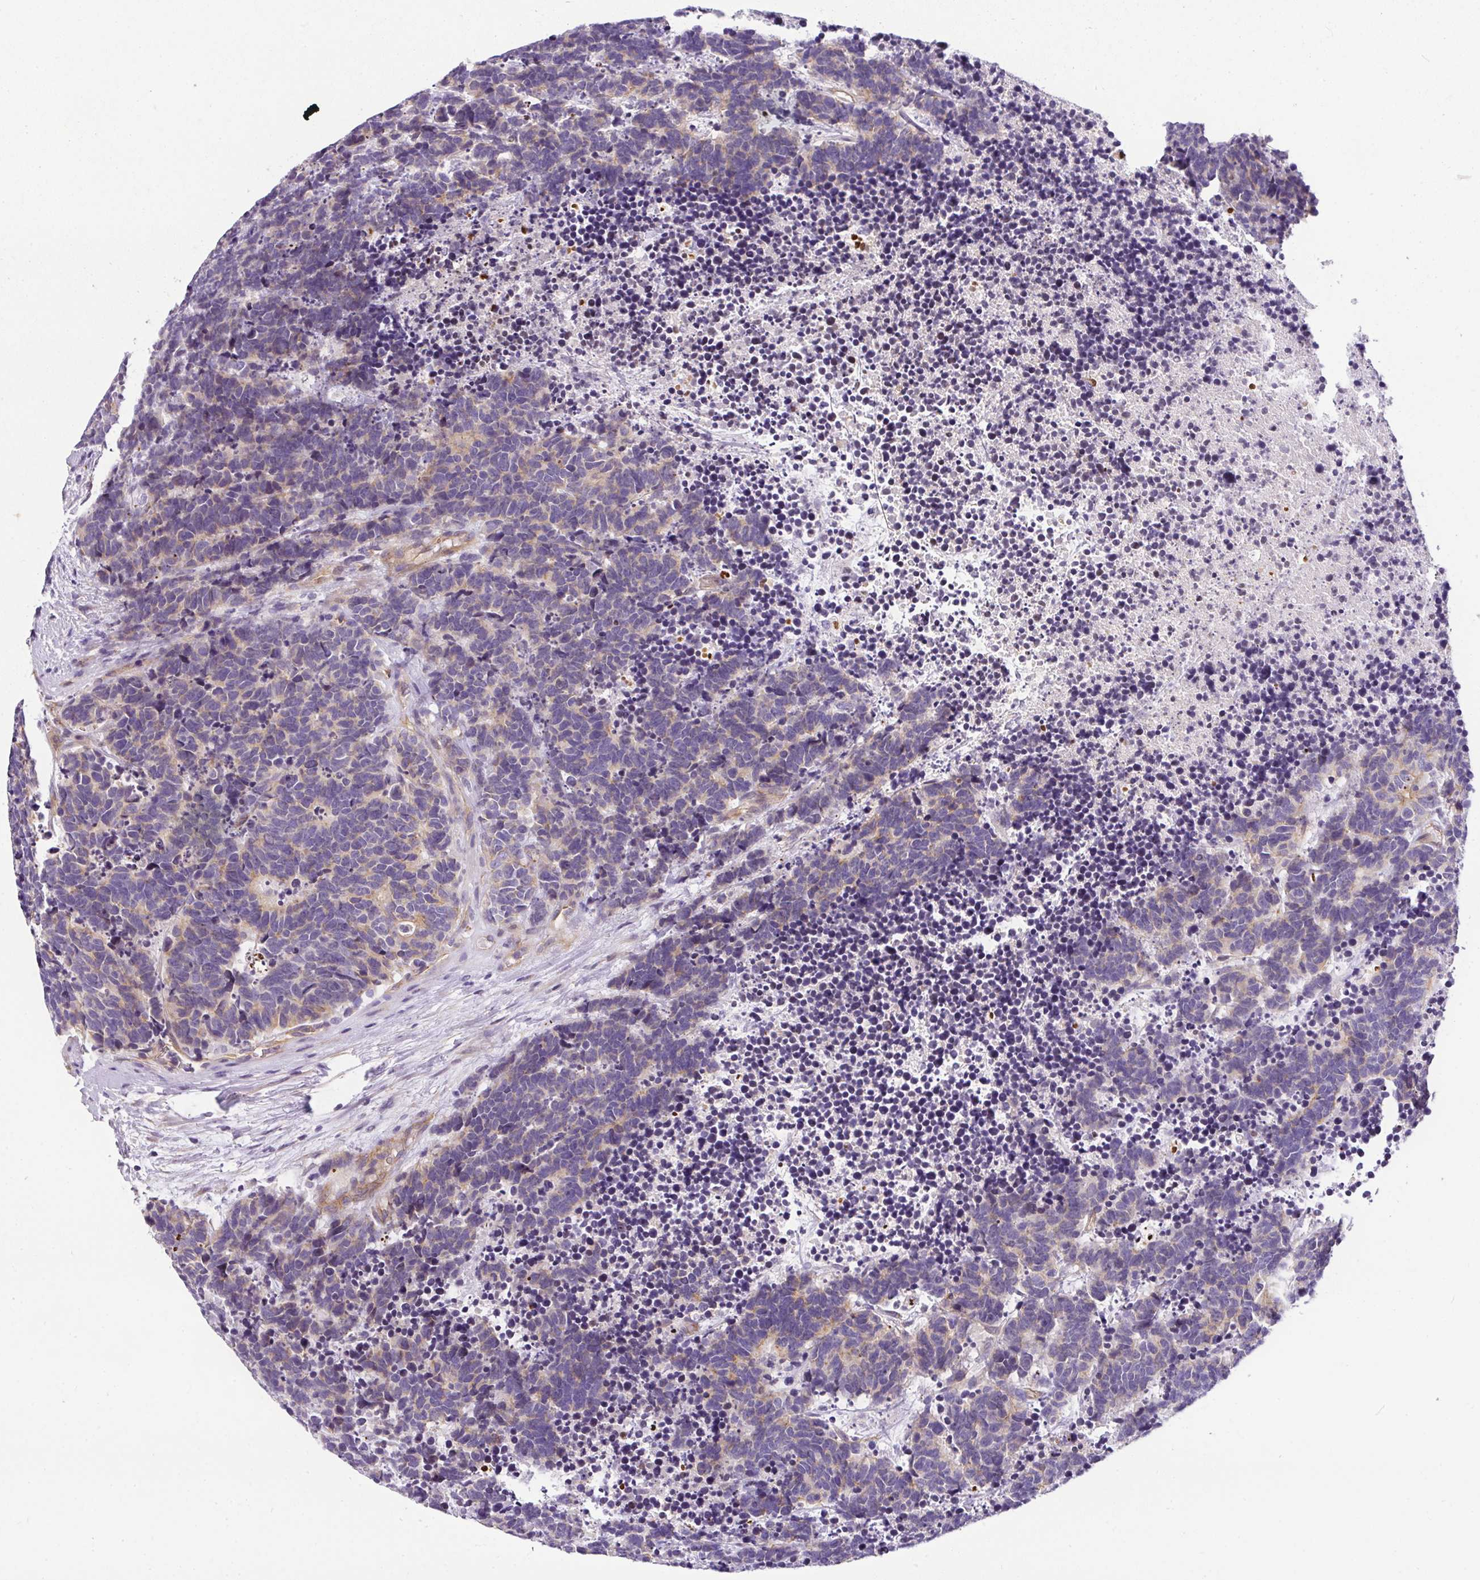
{"staining": {"intensity": "negative", "quantity": "none", "location": "none"}, "tissue": "carcinoid", "cell_type": "Tumor cells", "image_type": "cancer", "snomed": [{"axis": "morphology", "description": "Carcinoma, NOS"}, {"axis": "morphology", "description": "Carcinoid, malignant, NOS"}, {"axis": "topography", "description": "Urinary bladder"}], "caption": "A histopathology image of carcinoma stained for a protein exhibits no brown staining in tumor cells.", "gene": "OR11H4", "patient": {"sex": "male", "age": 57}}